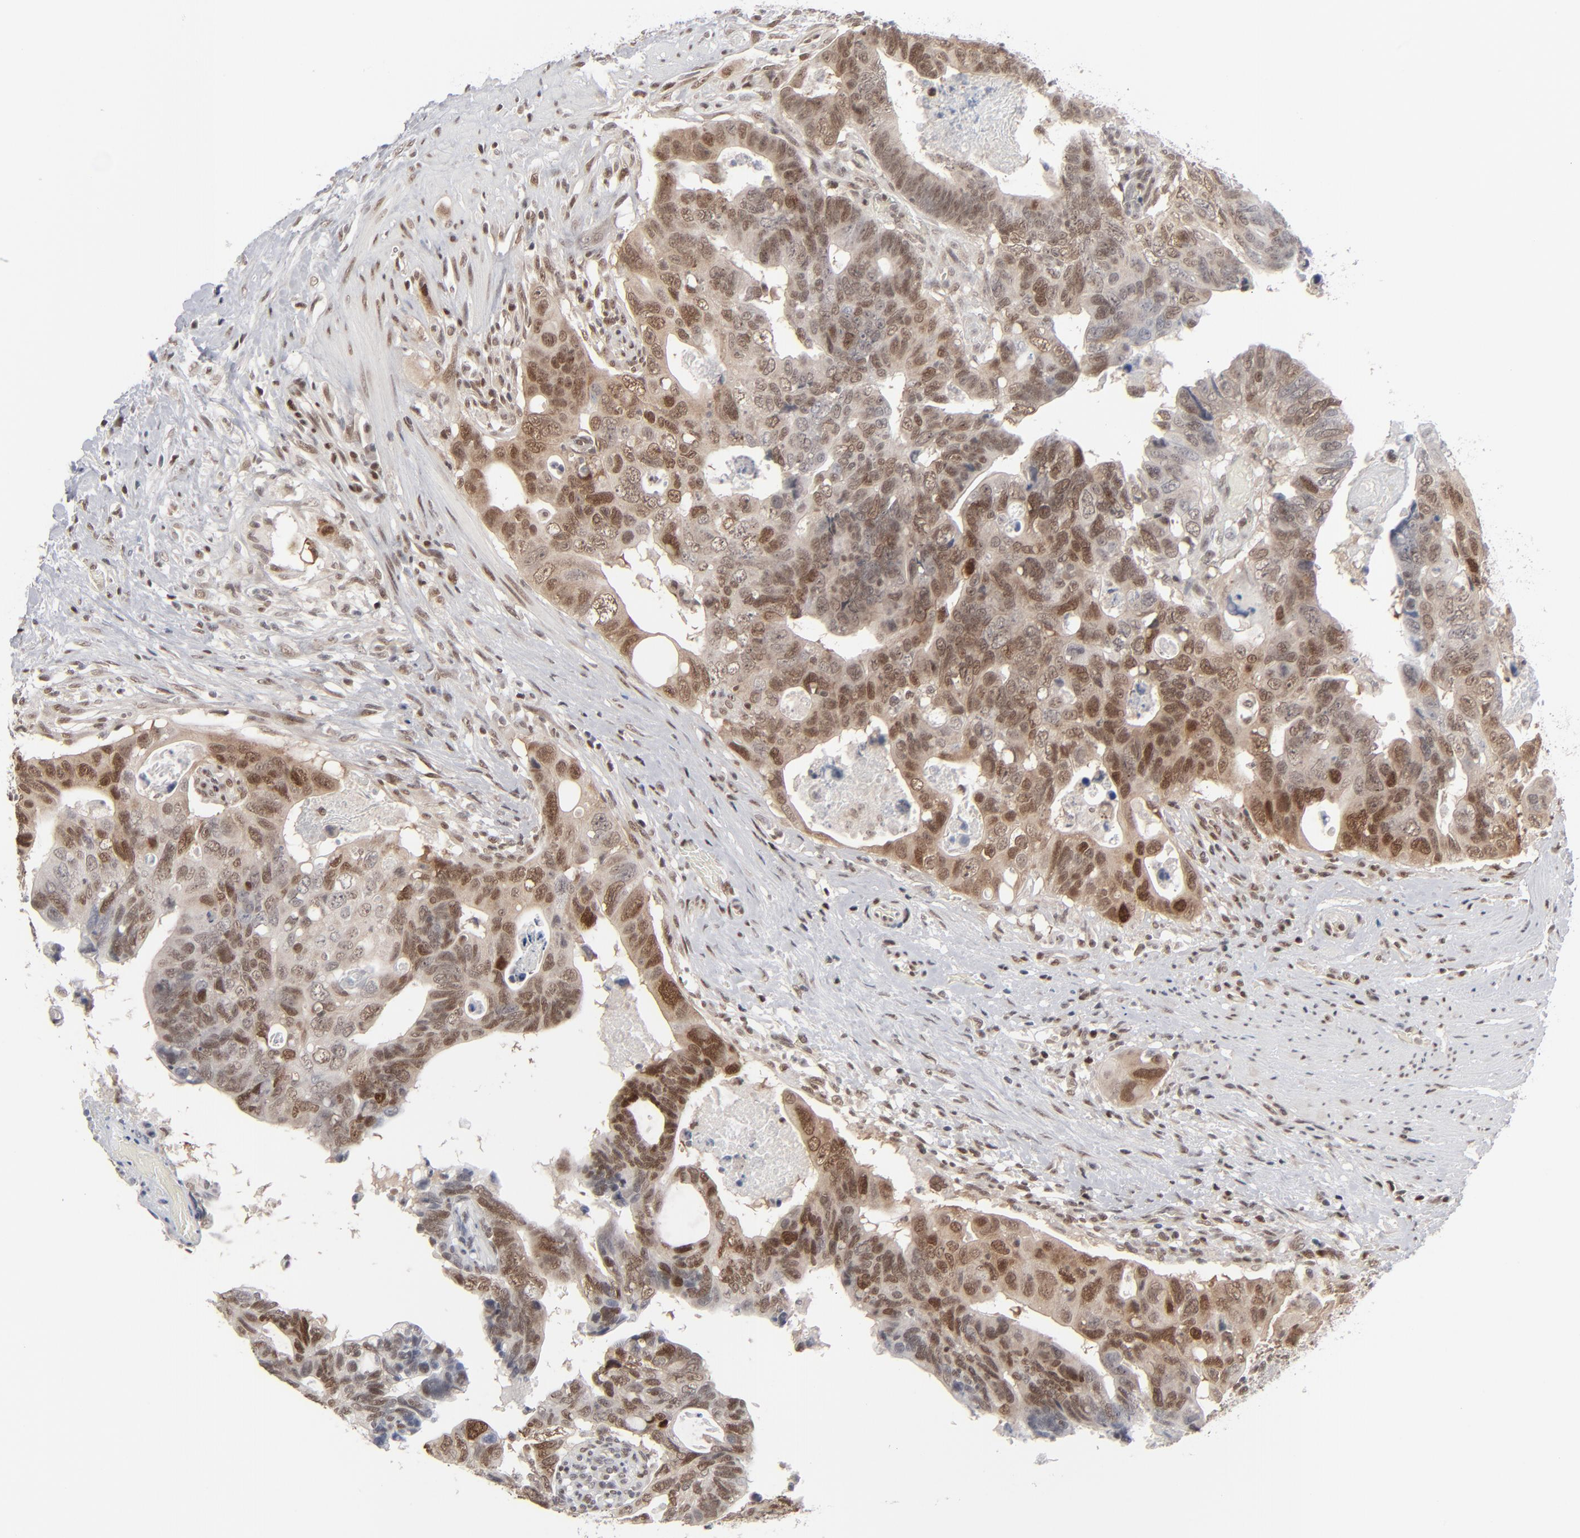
{"staining": {"intensity": "moderate", "quantity": "<25%", "location": "cytoplasmic/membranous,nuclear"}, "tissue": "colorectal cancer", "cell_type": "Tumor cells", "image_type": "cancer", "snomed": [{"axis": "morphology", "description": "Adenocarcinoma, NOS"}, {"axis": "topography", "description": "Rectum"}], "caption": "Protein analysis of adenocarcinoma (colorectal) tissue exhibits moderate cytoplasmic/membranous and nuclear positivity in about <25% of tumor cells. Ihc stains the protein of interest in brown and the nuclei are stained blue.", "gene": "IRF9", "patient": {"sex": "male", "age": 53}}